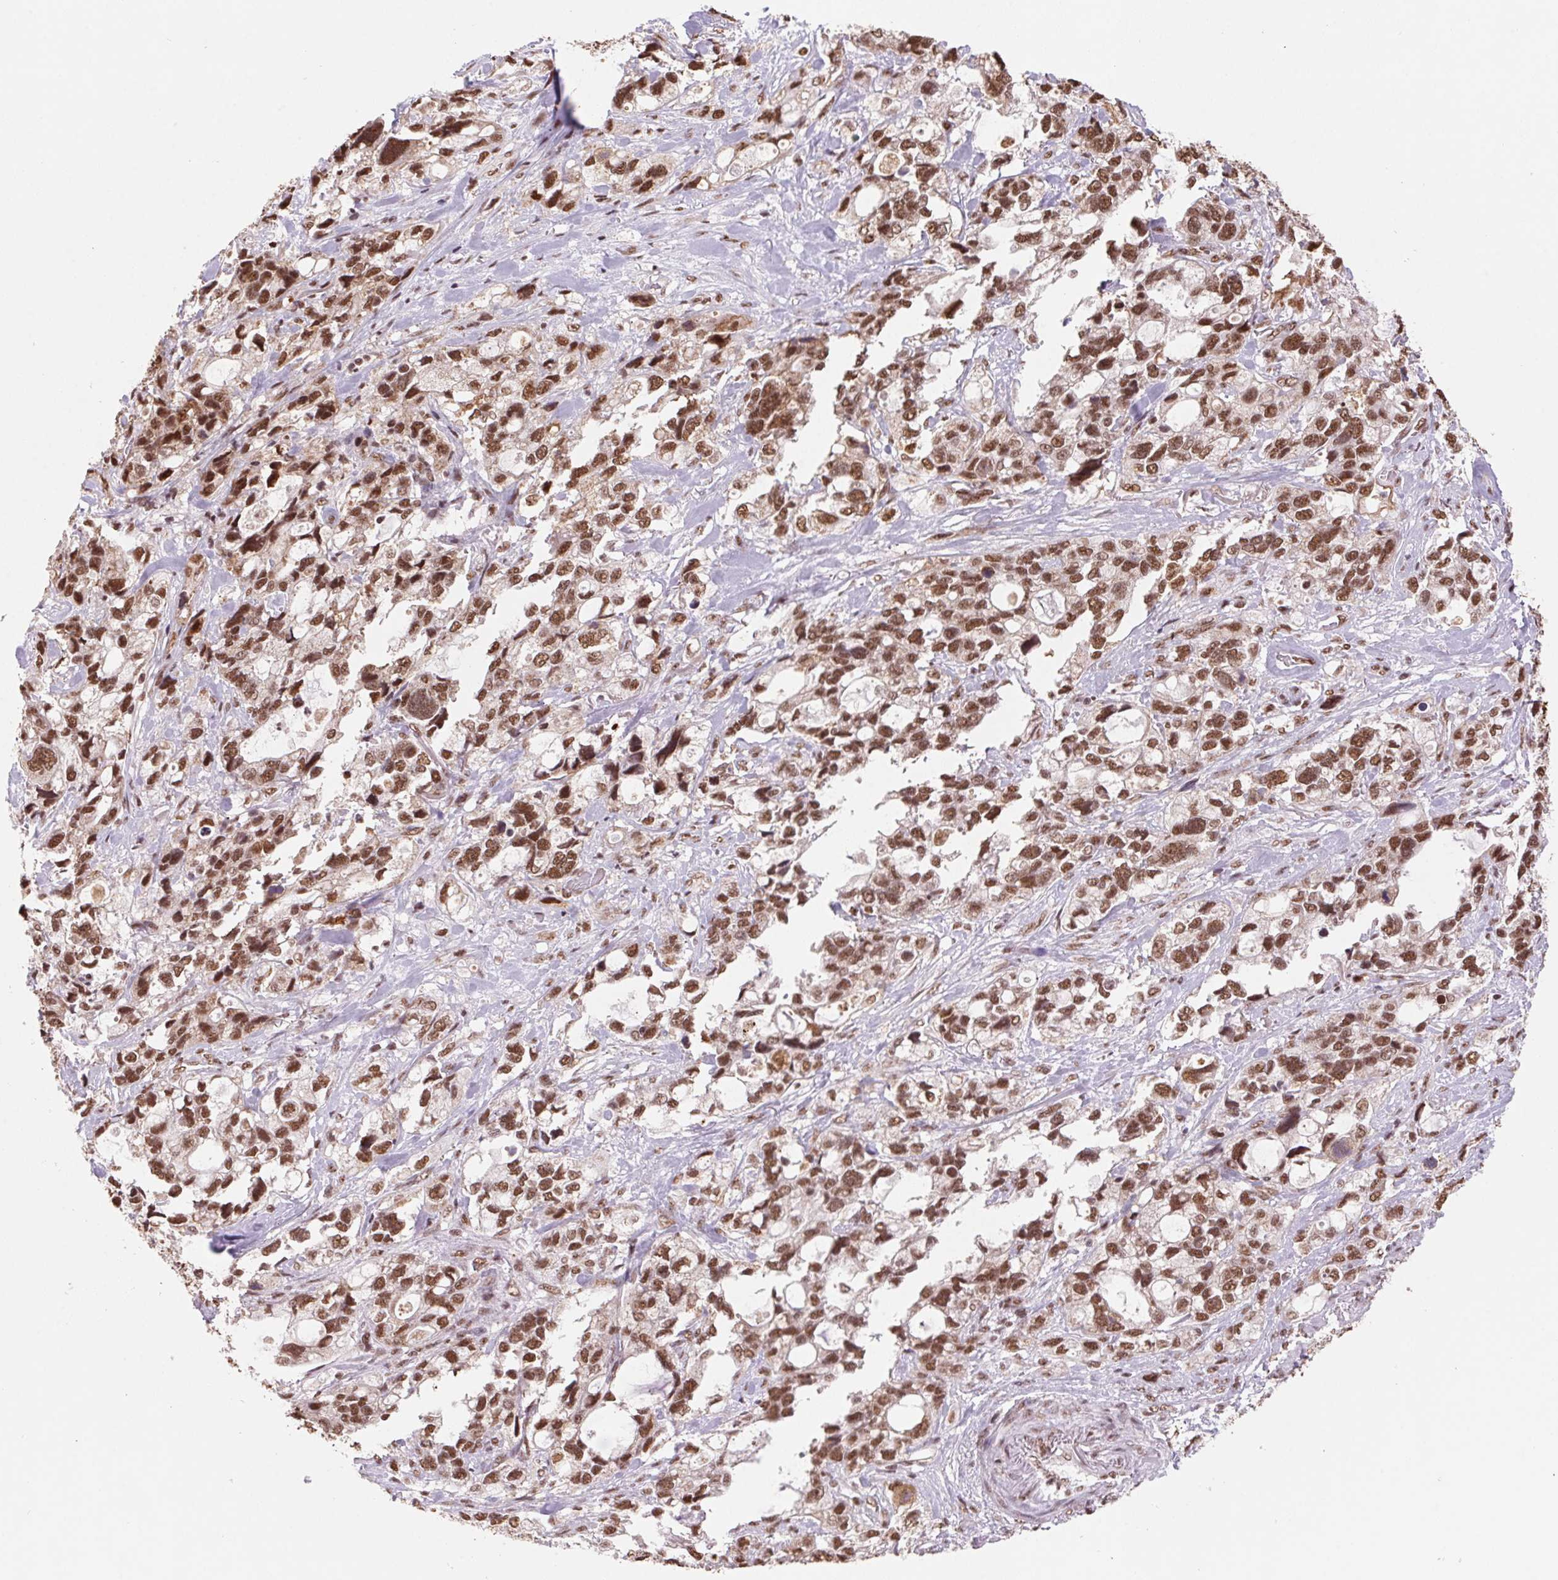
{"staining": {"intensity": "moderate", "quantity": ">75%", "location": "nuclear"}, "tissue": "stomach cancer", "cell_type": "Tumor cells", "image_type": "cancer", "snomed": [{"axis": "morphology", "description": "Adenocarcinoma, NOS"}, {"axis": "topography", "description": "Stomach, upper"}], "caption": "Stomach adenocarcinoma stained with IHC displays moderate nuclear expression in approximately >75% of tumor cells.", "gene": "SNRPG", "patient": {"sex": "female", "age": 81}}